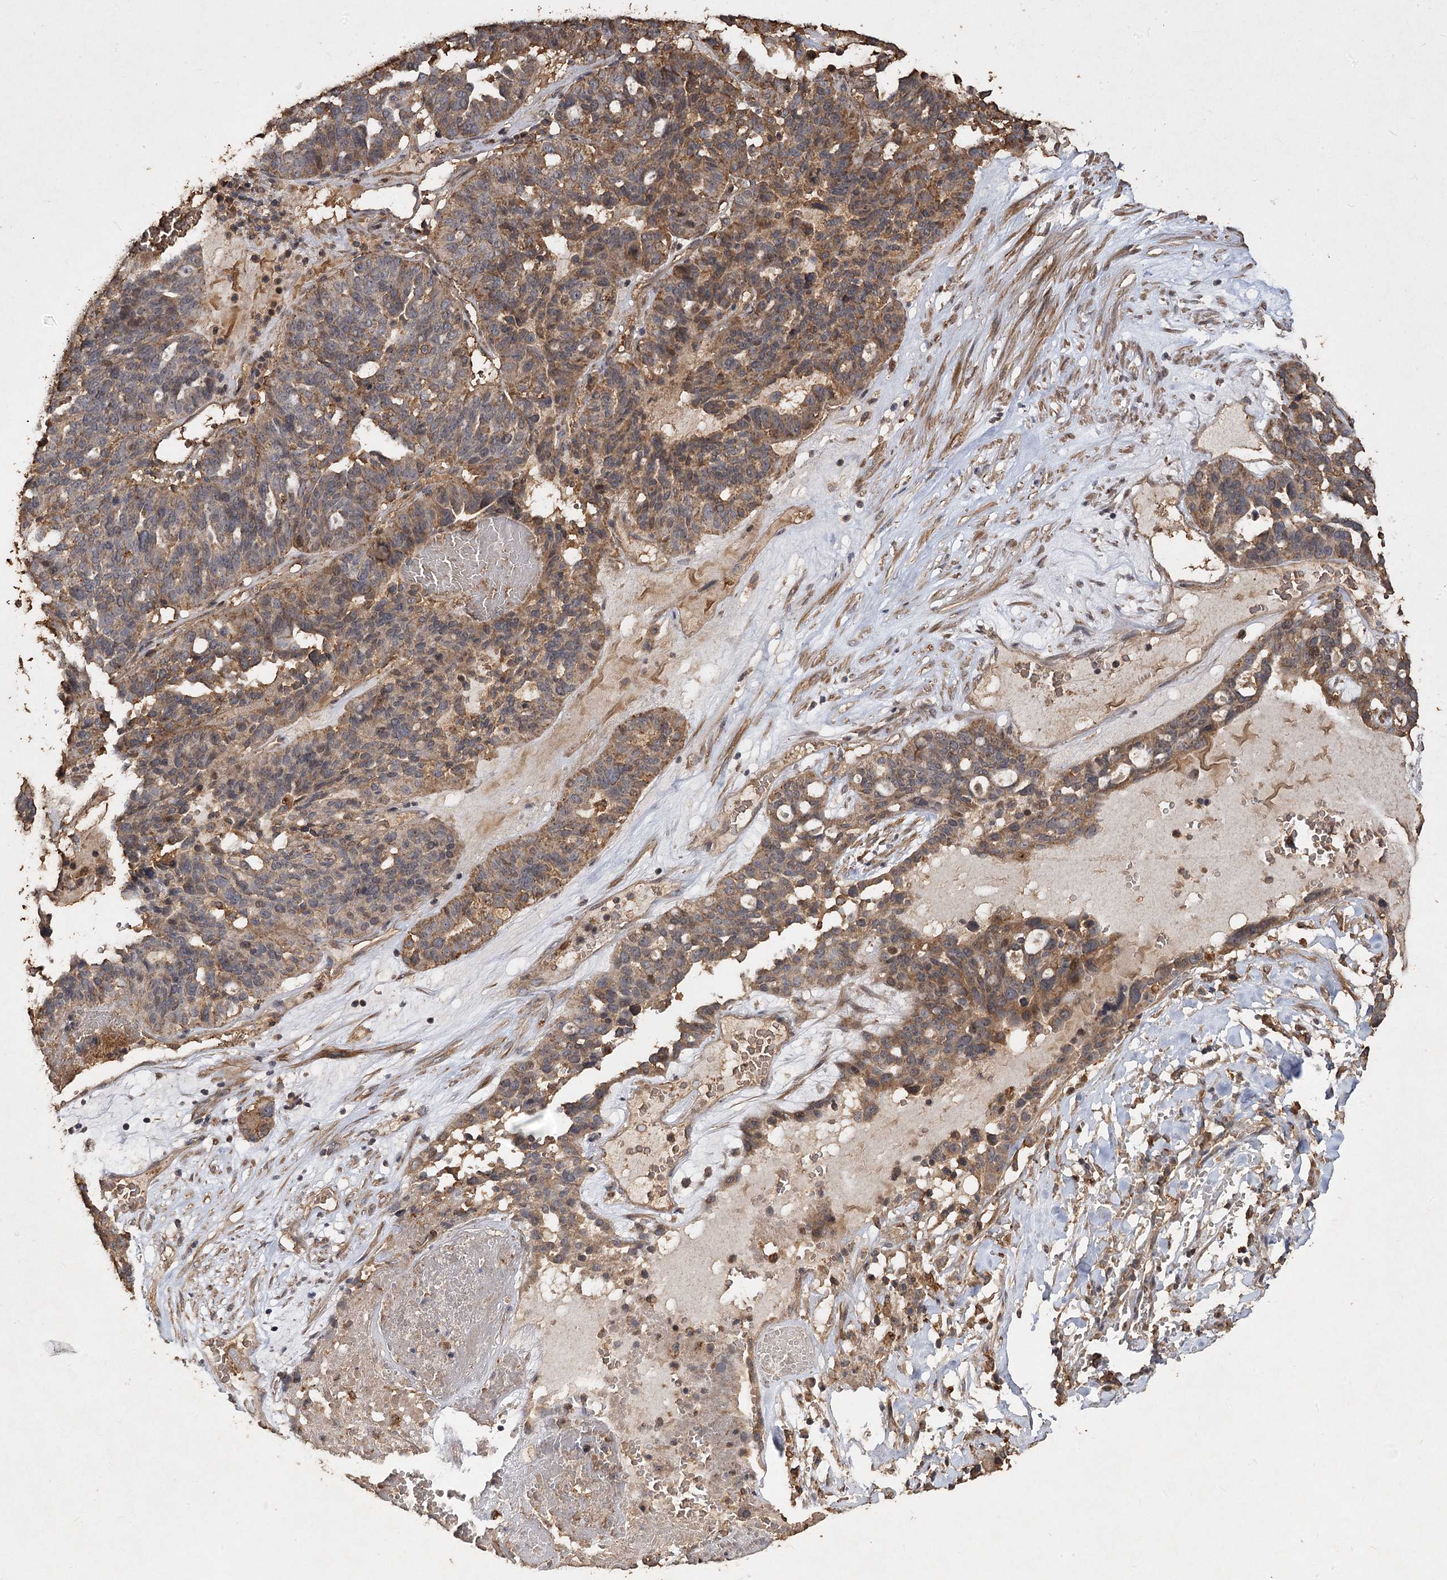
{"staining": {"intensity": "moderate", "quantity": "25%-75%", "location": "cytoplasmic/membranous"}, "tissue": "ovarian cancer", "cell_type": "Tumor cells", "image_type": "cancer", "snomed": [{"axis": "morphology", "description": "Cystadenocarcinoma, serous, NOS"}, {"axis": "topography", "description": "Ovary"}], "caption": "A brown stain labels moderate cytoplasmic/membranous positivity of a protein in ovarian cancer tumor cells.", "gene": "PIK3C2A", "patient": {"sex": "female", "age": 59}}